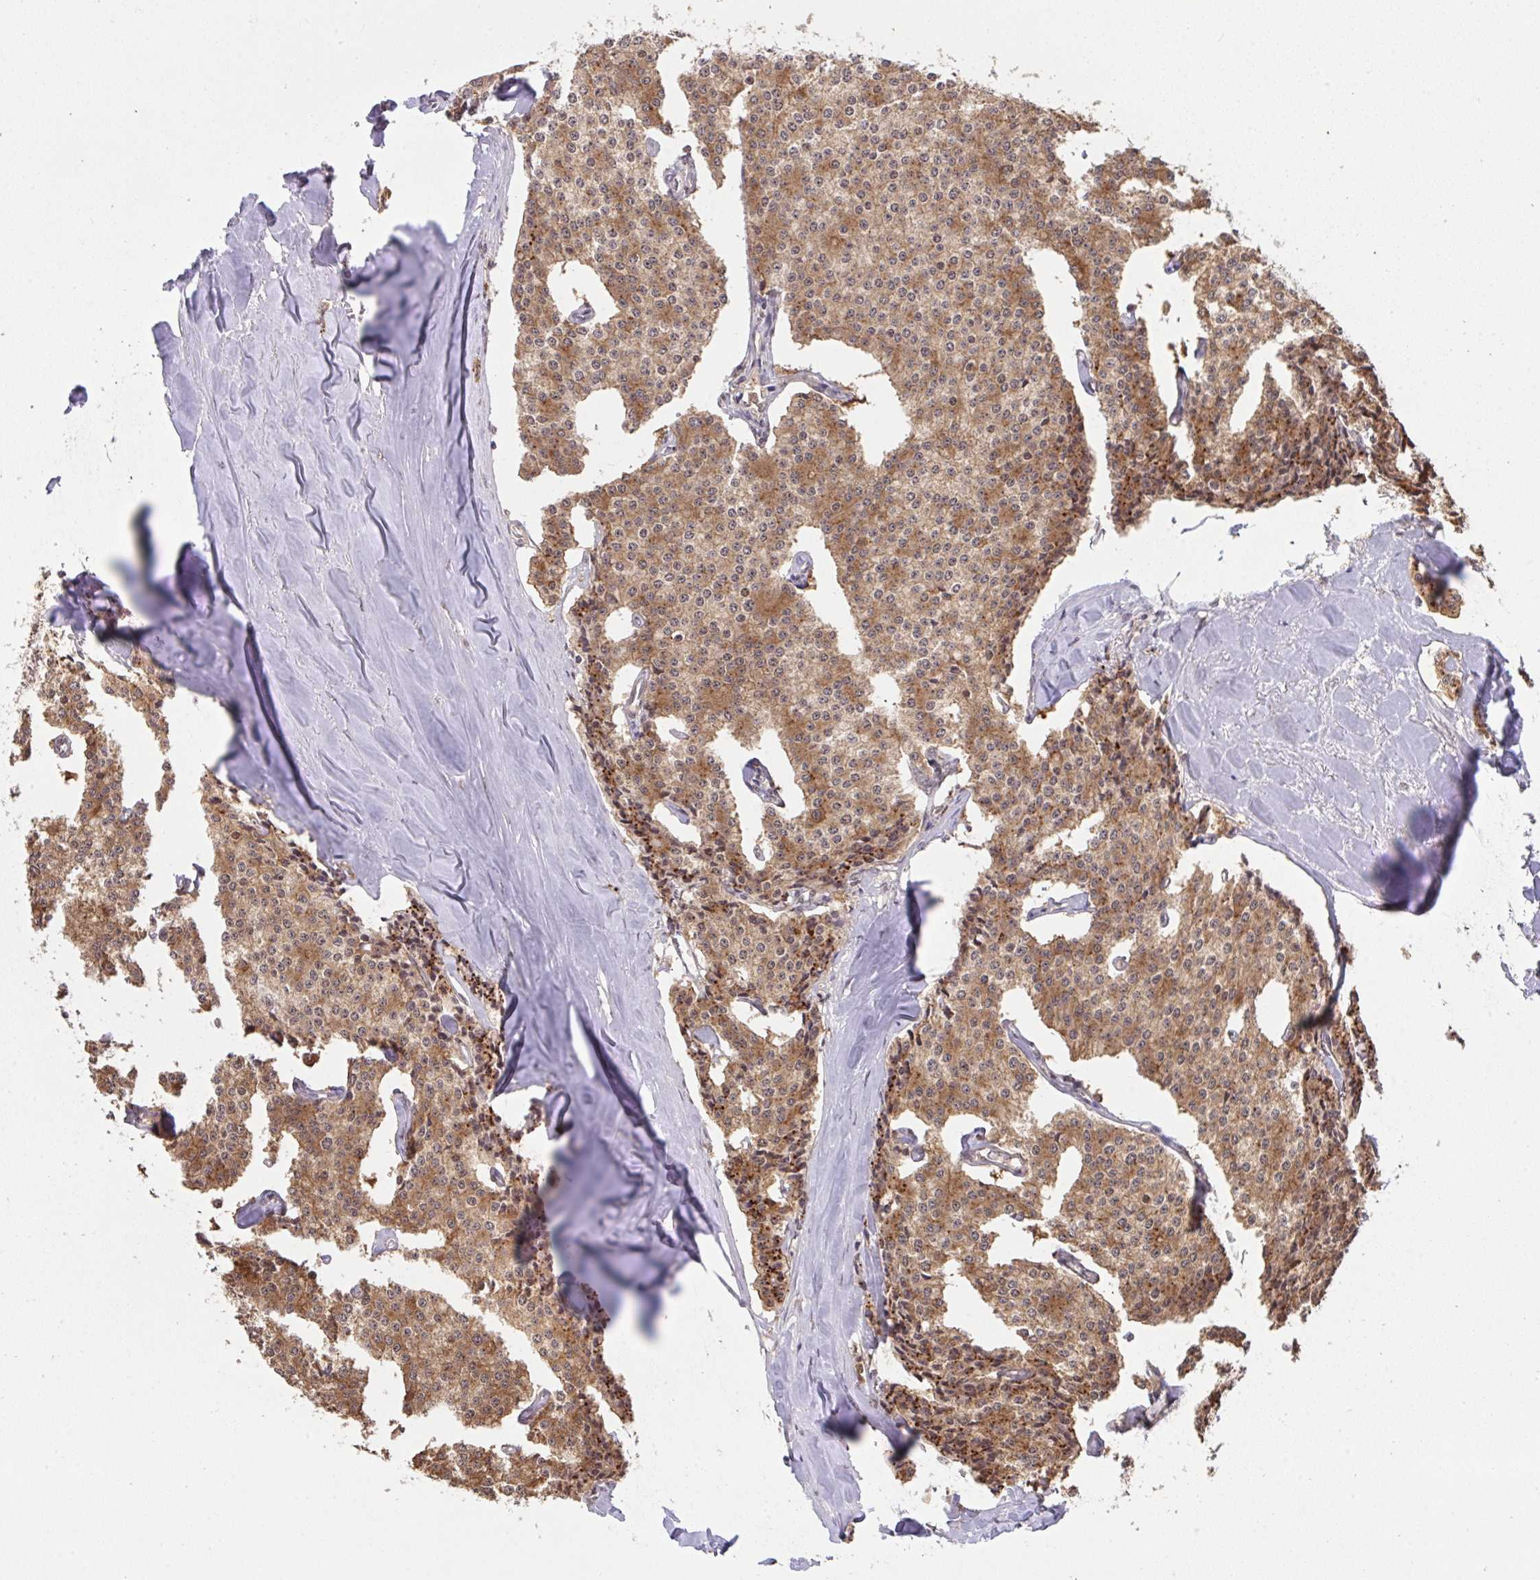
{"staining": {"intensity": "moderate", "quantity": ">75%", "location": "cytoplasmic/membranous"}, "tissue": "carcinoid", "cell_type": "Tumor cells", "image_type": "cancer", "snomed": [{"axis": "morphology", "description": "Carcinoid, malignant, NOS"}, {"axis": "topography", "description": "Small intestine"}], "caption": "Malignant carcinoid was stained to show a protein in brown. There is medium levels of moderate cytoplasmic/membranous staining in about >75% of tumor cells.", "gene": "C12orf57", "patient": {"sex": "female", "age": 64}}